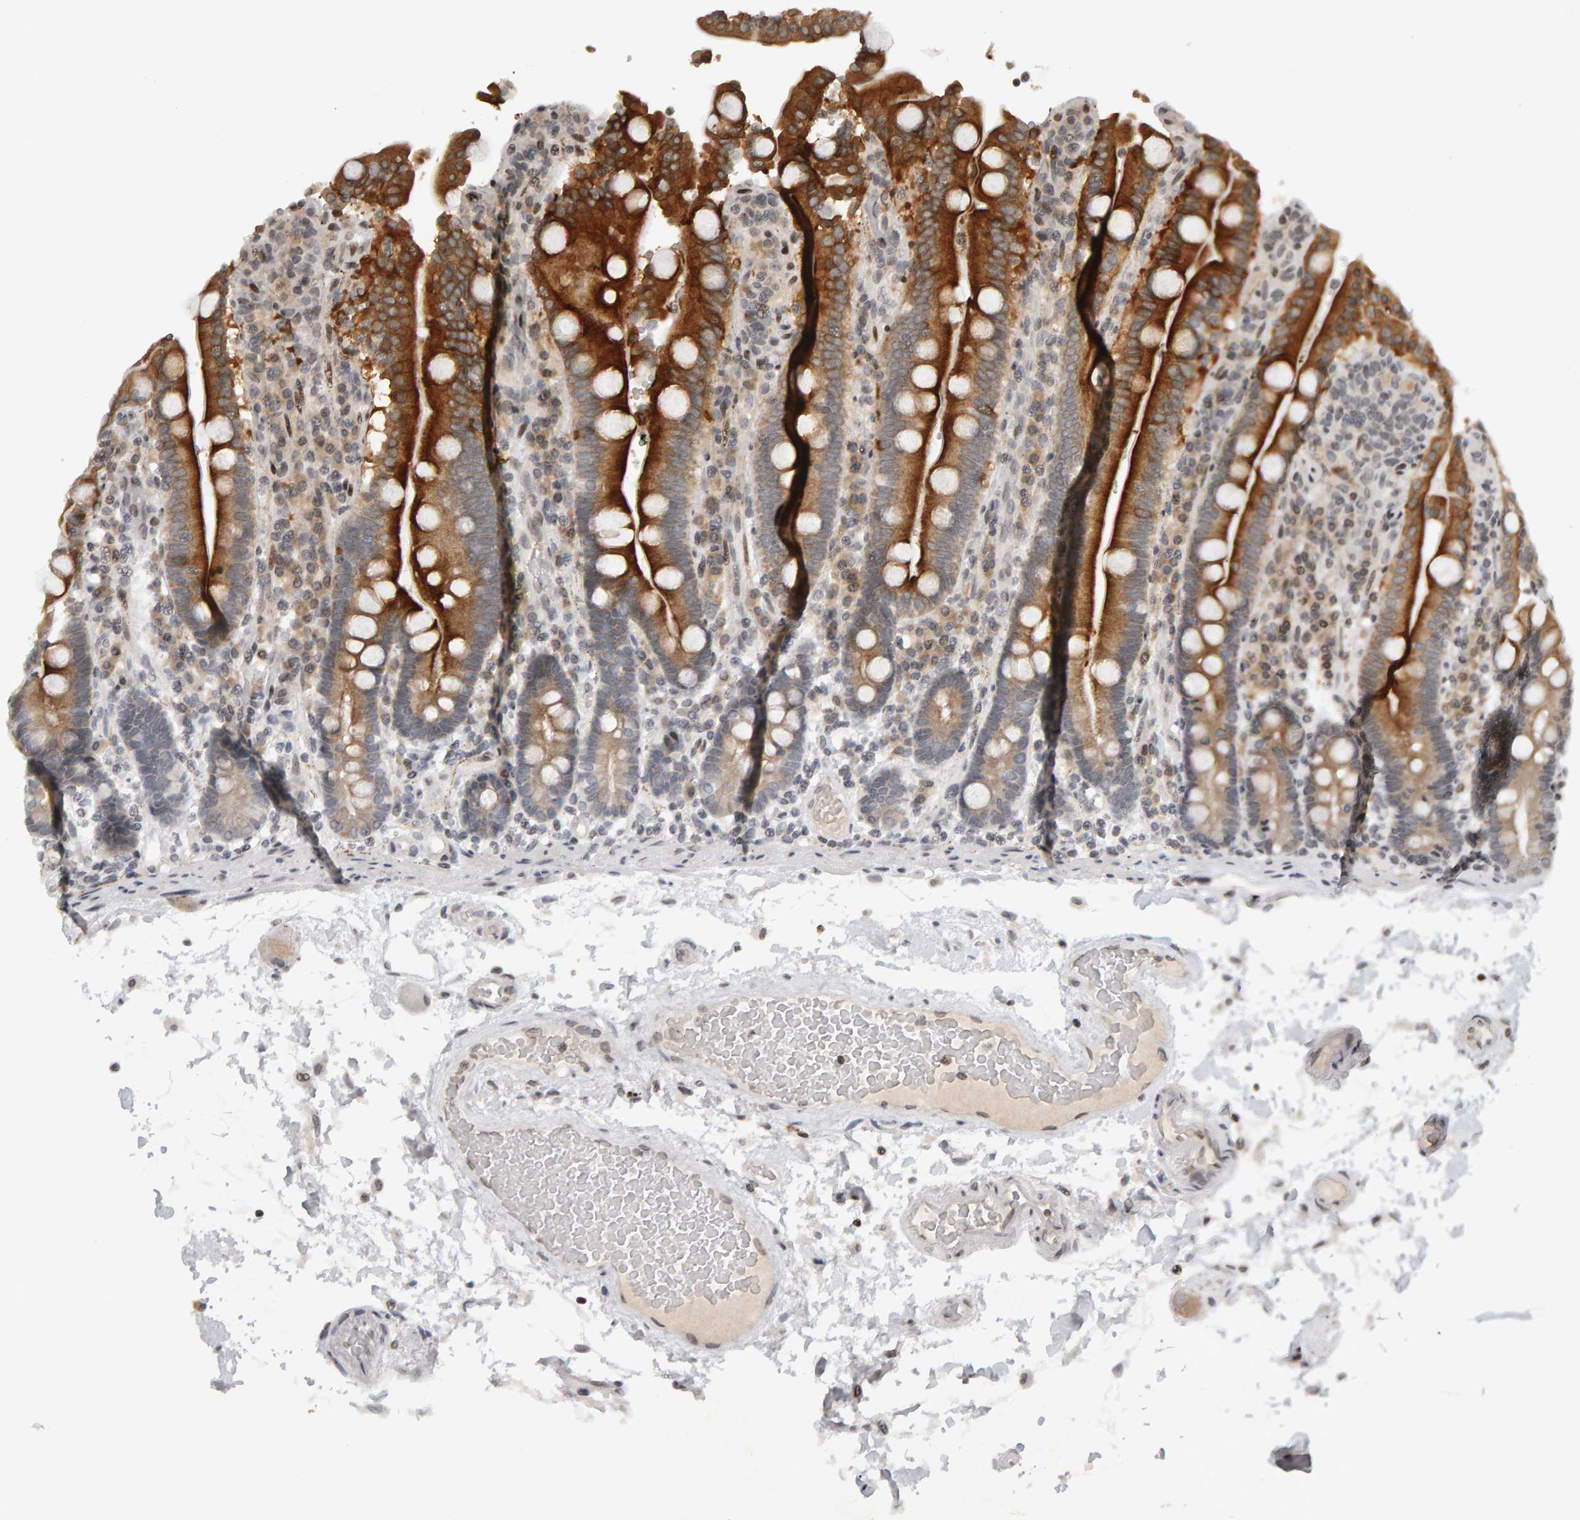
{"staining": {"intensity": "strong", "quantity": ">75%", "location": "cytoplasmic/membranous"}, "tissue": "duodenum", "cell_type": "Glandular cells", "image_type": "normal", "snomed": [{"axis": "morphology", "description": "Normal tissue, NOS"}, {"axis": "topography", "description": "Small intestine, NOS"}], "caption": "Duodenum stained with immunohistochemistry shows strong cytoplasmic/membranous expression in approximately >75% of glandular cells. Nuclei are stained in blue.", "gene": "TRAM1", "patient": {"sex": "female", "age": 71}}